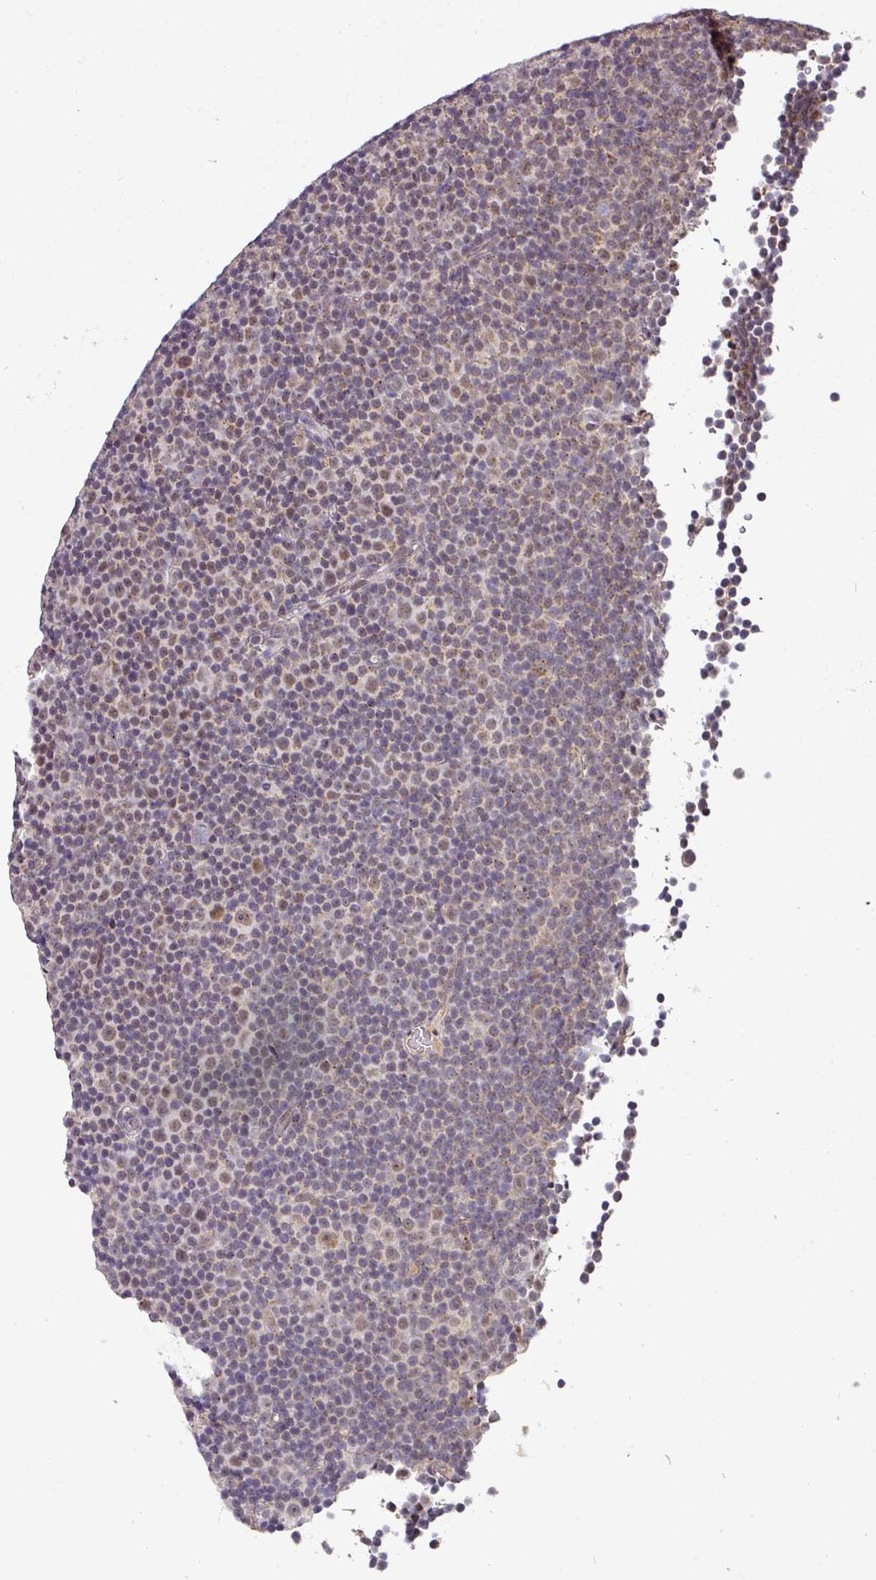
{"staining": {"intensity": "weak", "quantity": "25%-75%", "location": "nuclear"}, "tissue": "lymphoma", "cell_type": "Tumor cells", "image_type": "cancer", "snomed": [{"axis": "morphology", "description": "Malignant lymphoma, non-Hodgkin's type, Low grade"}, {"axis": "topography", "description": "Lymph node"}], "caption": "A low amount of weak nuclear positivity is seen in about 25%-75% of tumor cells in malignant lymphoma, non-Hodgkin's type (low-grade) tissue.", "gene": "NAPSA", "patient": {"sex": "female", "age": 67}}